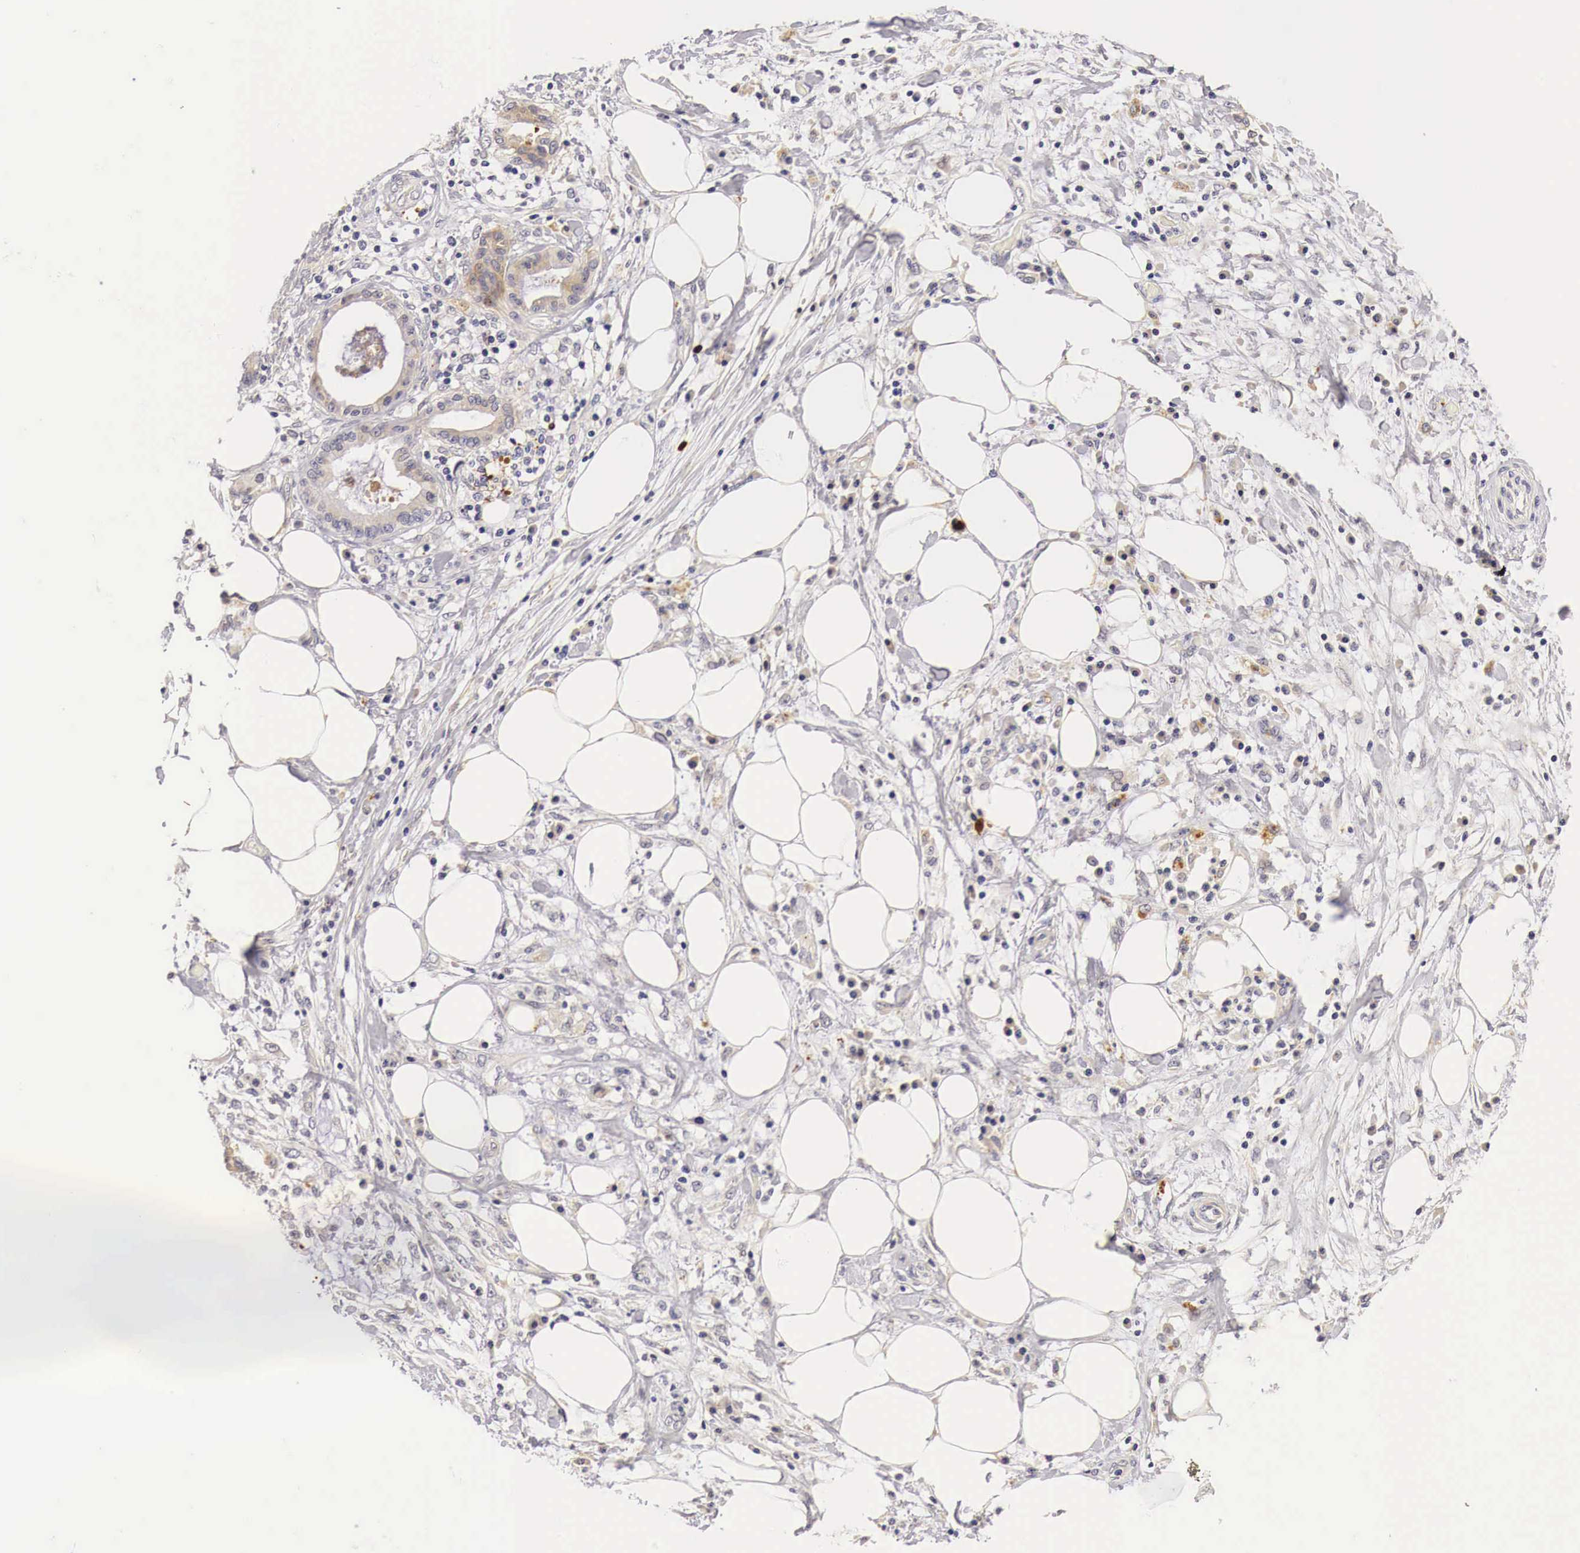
{"staining": {"intensity": "negative", "quantity": "none", "location": "none"}, "tissue": "pancreatic cancer", "cell_type": "Tumor cells", "image_type": "cancer", "snomed": [{"axis": "morphology", "description": "Adenocarcinoma, NOS"}, {"axis": "topography", "description": "Pancreas"}], "caption": "A photomicrograph of pancreatic adenocarcinoma stained for a protein demonstrates no brown staining in tumor cells.", "gene": "CASP3", "patient": {"sex": "female", "age": 64}}